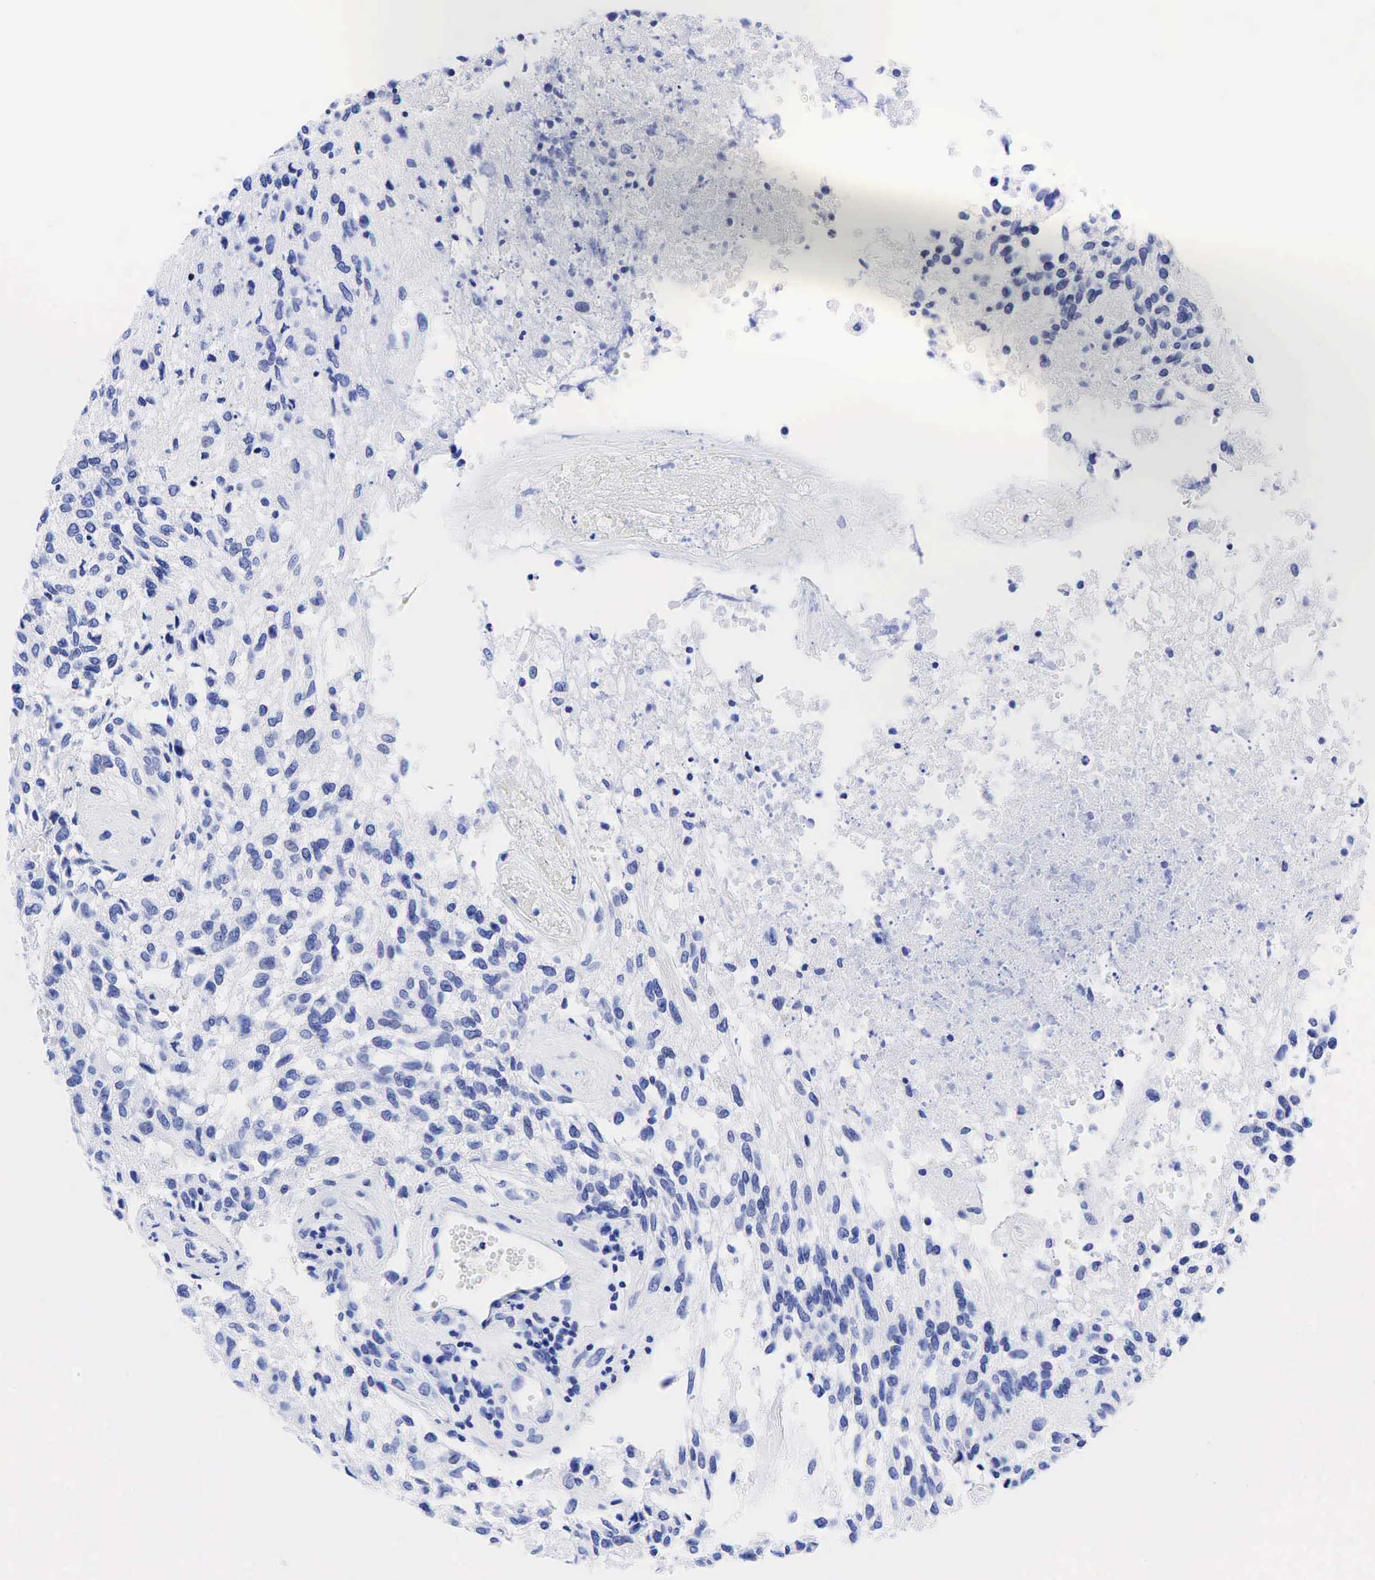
{"staining": {"intensity": "negative", "quantity": "none", "location": "none"}, "tissue": "glioma", "cell_type": "Tumor cells", "image_type": "cancer", "snomed": [{"axis": "morphology", "description": "Glioma, malignant, High grade"}, {"axis": "topography", "description": "Brain"}], "caption": "An IHC image of glioma is shown. There is no staining in tumor cells of glioma. (DAB (3,3'-diaminobenzidine) IHC visualized using brightfield microscopy, high magnification).", "gene": "CEACAM5", "patient": {"sex": "male", "age": 77}}